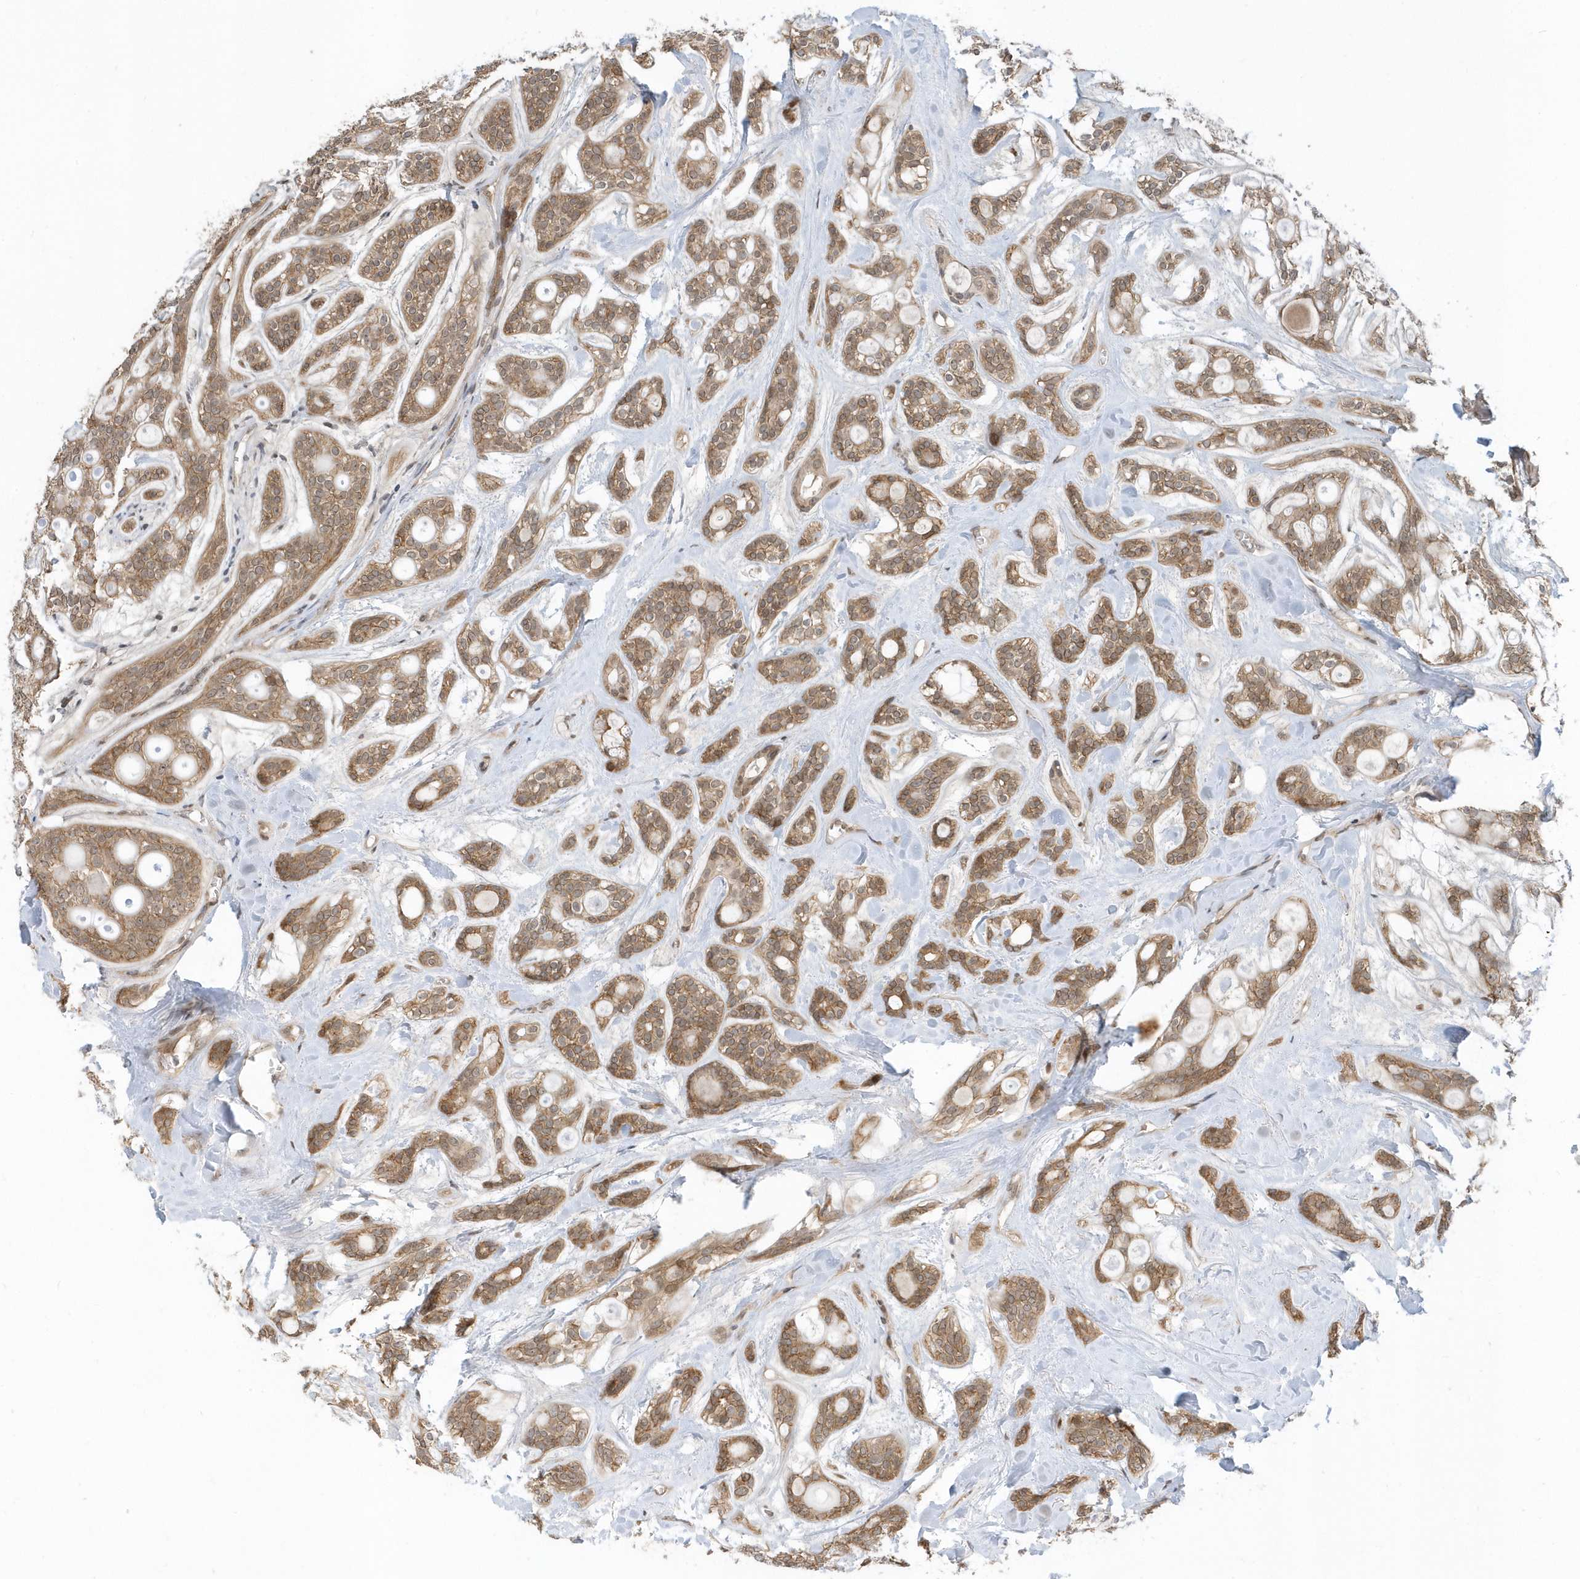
{"staining": {"intensity": "moderate", "quantity": ">75%", "location": "cytoplasmic/membranous"}, "tissue": "head and neck cancer", "cell_type": "Tumor cells", "image_type": "cancer", "snomed": [{"axis": "morphology", "description": "Adenocarcinoma, NOS"}, {"axis": "topography", "description": "Head-Neck"}], "caption": "Immunohistochemistry histopathology image of neoplastic tissue: human head and neck cancer (adenocarcinoma) stained using IHC displays medium levels of moderate protein expression localized specifically in the cytoplasmic/membranous of tumor cells, appearing as a cytoplasmic/membranous brown color.", "gene": "USP53", "patient": {"sex": "male", "age": 66}}